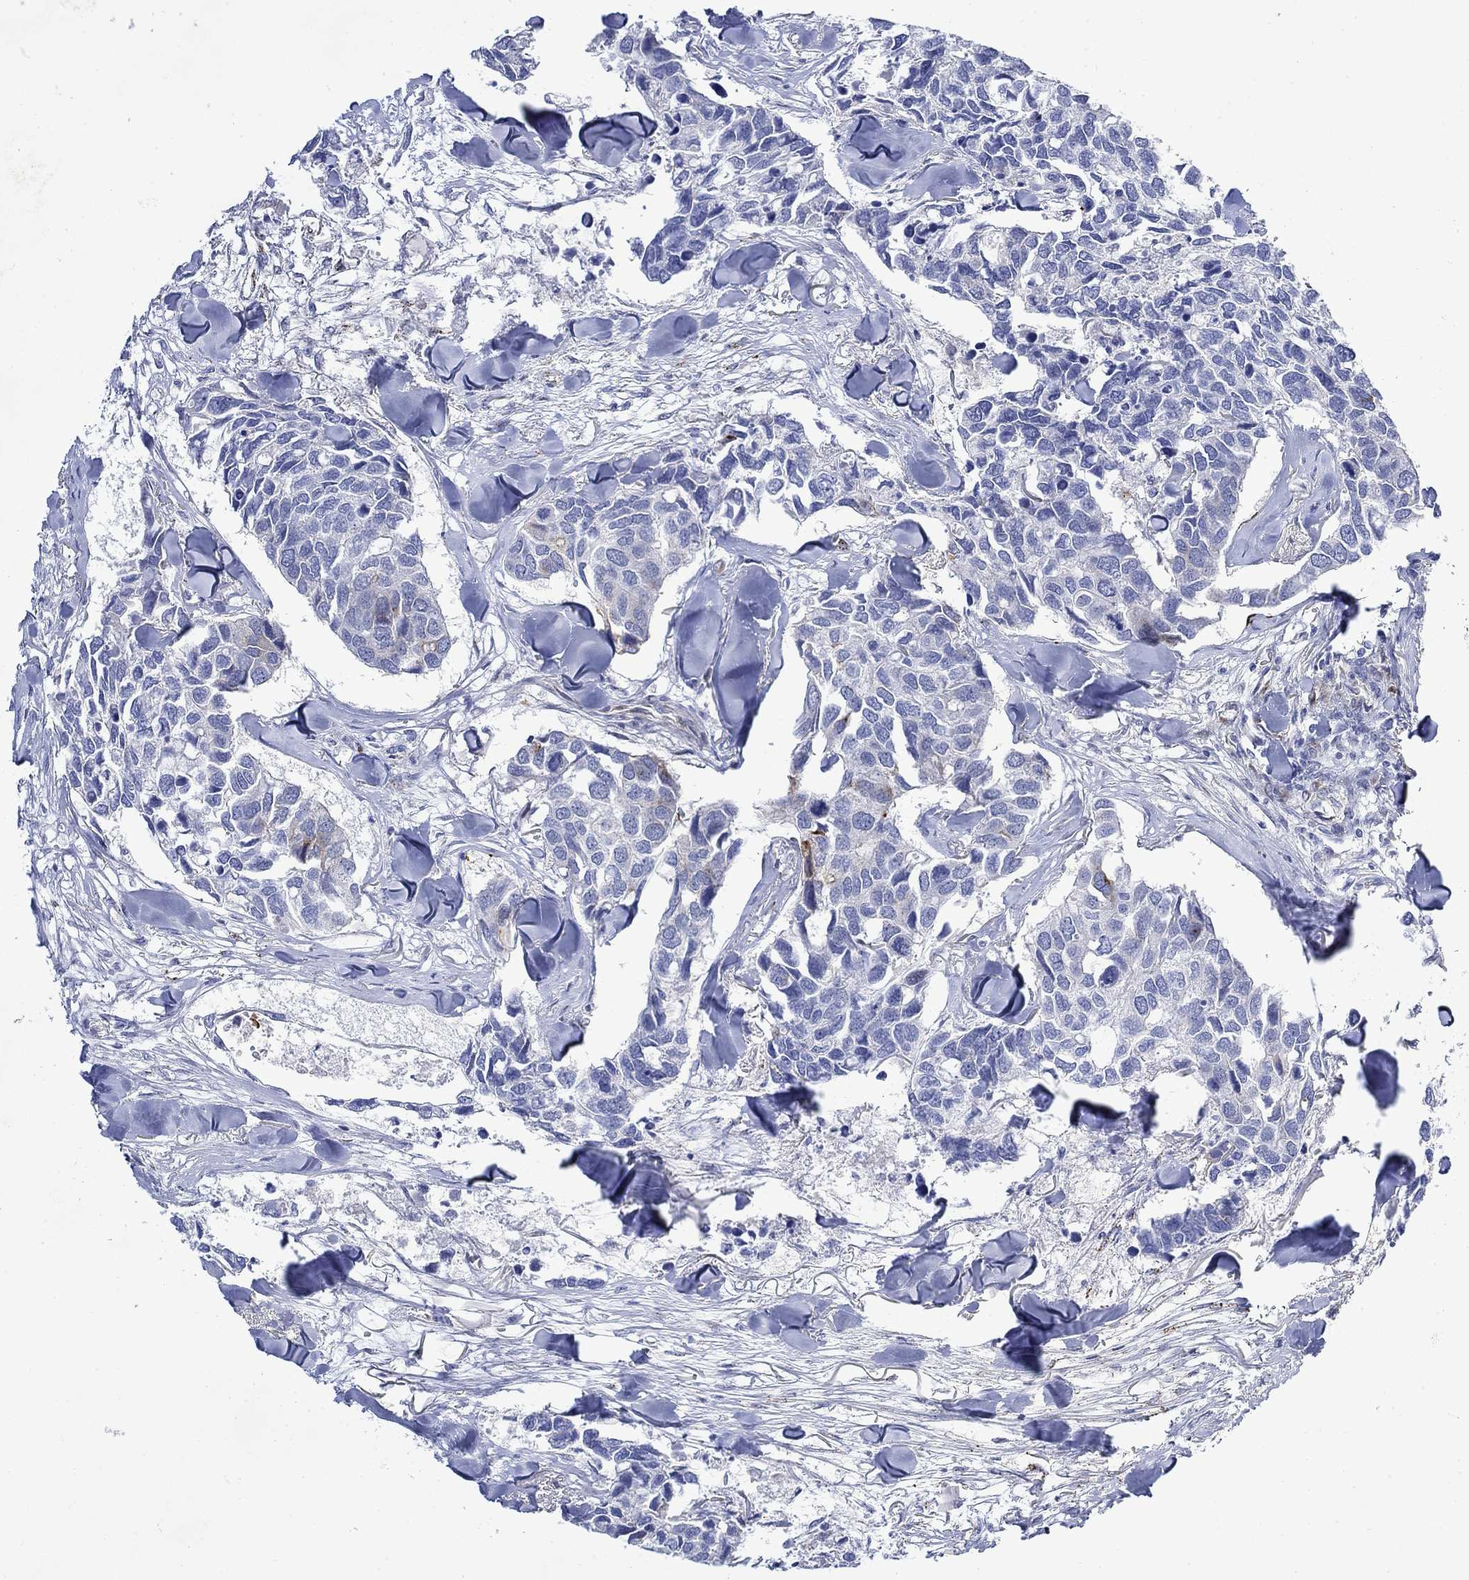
{"staining": {"intensity": "negative", "quantity": "none", "location": "none"}, "tissue": "breast cancer", "cell_type": "Tumor cells", "image_type": "cancer", "snomed": [{"axis": "morphology", "description": "Duct carcinoma"}, {"axis": "topography", "description": "Breast"}], "caption": "The immunohistochemistry histopathology image has no significant expression in tumor cells of intraductal carcinoma (breast) tissue.", "gene": "KSR2", "patient": {"sex": "female", "age": 83}}